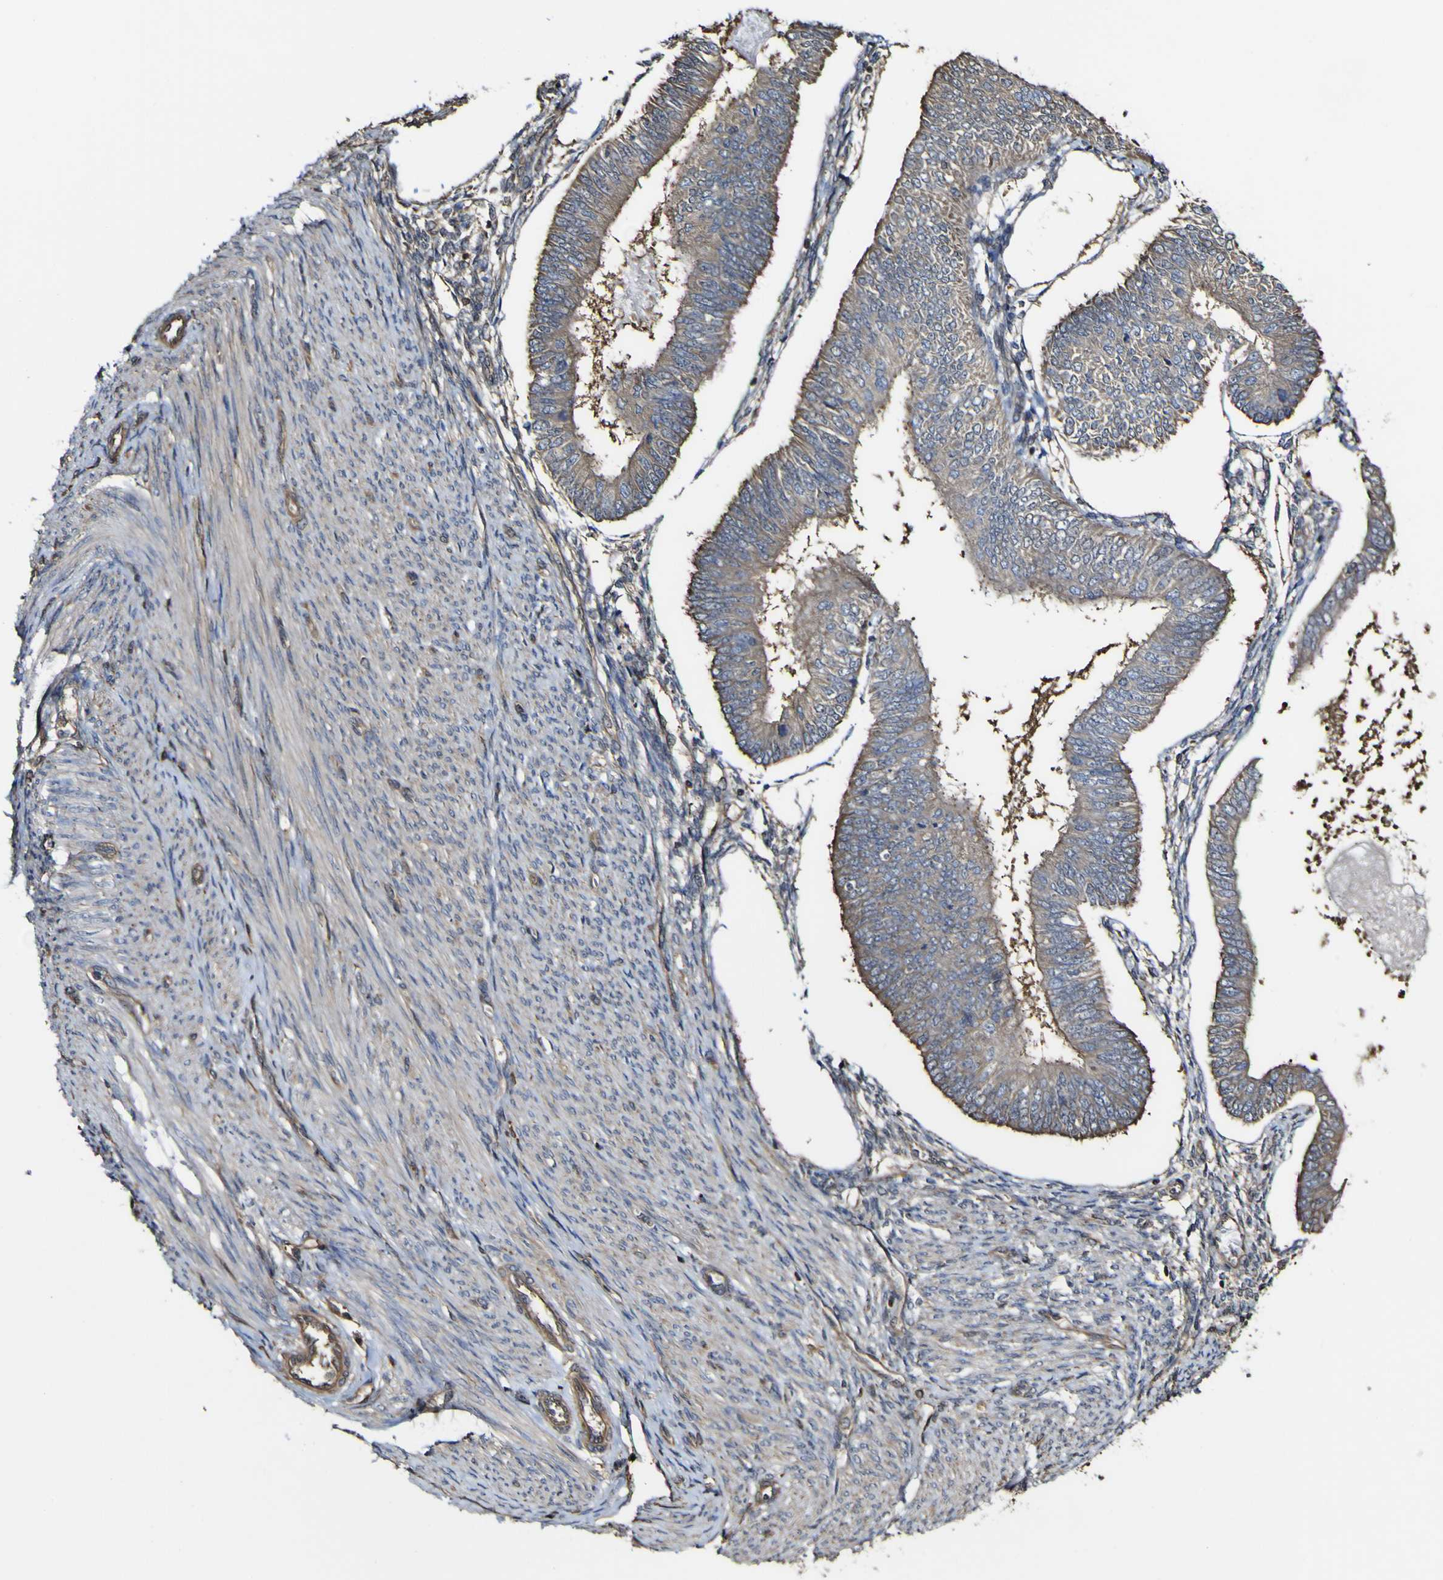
{"staining": {"intensity": "moderate", "quantity": ">75%", "location": "cytoplasmic/membranous"}, "tissue": "endometrial cancer", "cell_type": "Tumor cells", "image_type": "cancer", "snomed": [{"axis": "morphology", "description": "Adenocarcinoma, NOS"}, {"axis": "topography", "description": "Endometrium"}], "caption": "Endometrial adenocarcinoma stained for a protein (brown) displays moderate cytoplasmic/membranous positive positivity in approximately >75% of tumor cells.", "gene": "PTPRR", "patient": {"sex": "female", "age": 58}}